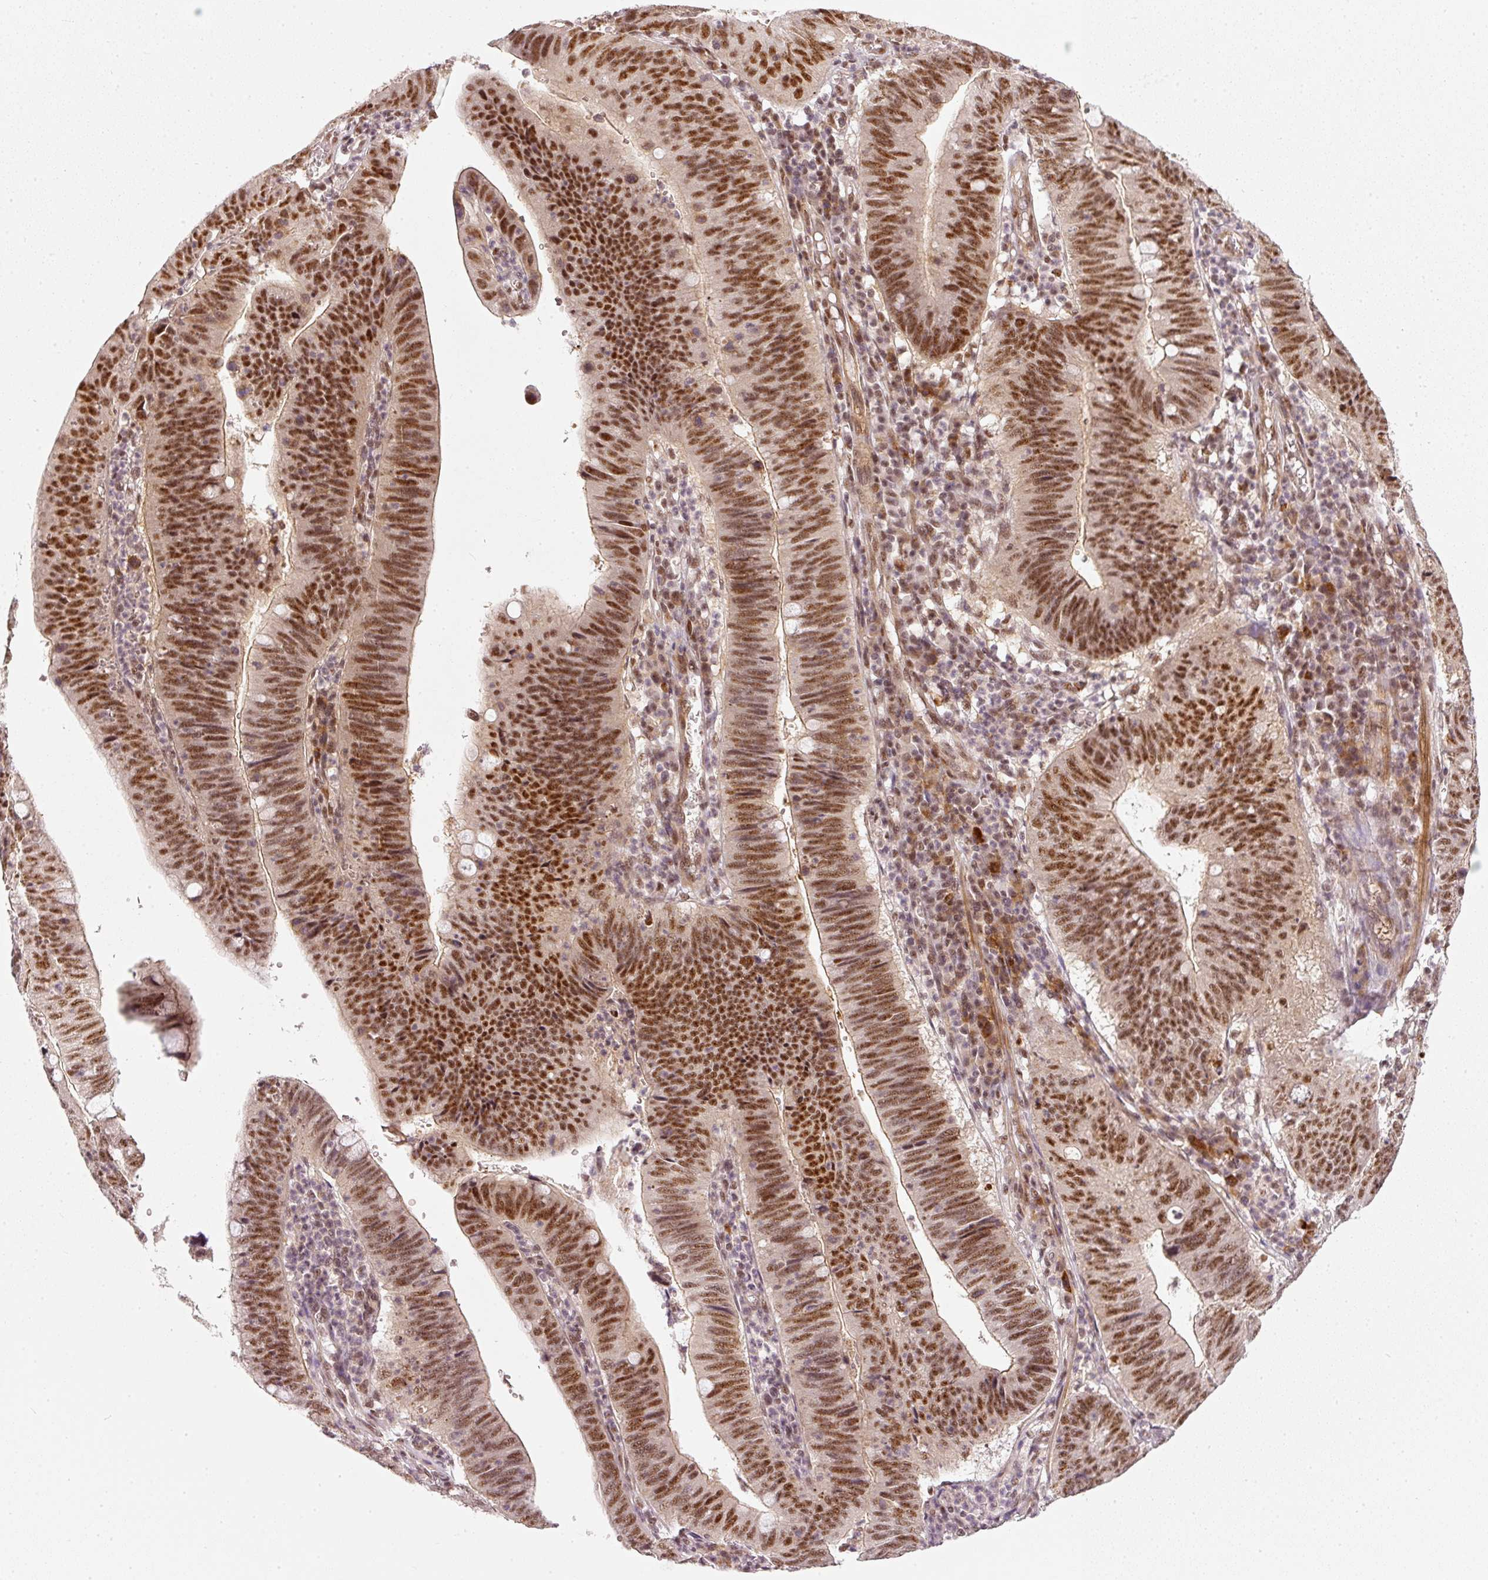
{"staining": {"intensity": "moderate", "quantity": ">75%", "location": "nuclear"}, "tissue": "stomach cancer", "cell_type": "Tumor cells", "image_type": "cancer", "snomed": [{"axis": "morphology", "description": "Adenocarcinoma, NOS"}, {"axis": "topography", "description": "Stomach"}], "caption": "The immunohistochemical stain highlights moderate nuclear staining in tumor cells of adenocarcinoma (stomach) tissue. The staining was performed using DAB to visualize the protein expression in brown, while the nuclei were stained in blue with hematoxylin (Magnification: 20x).", "gene": "THOC6", "patient": {"sex": "male", "age": 59}}